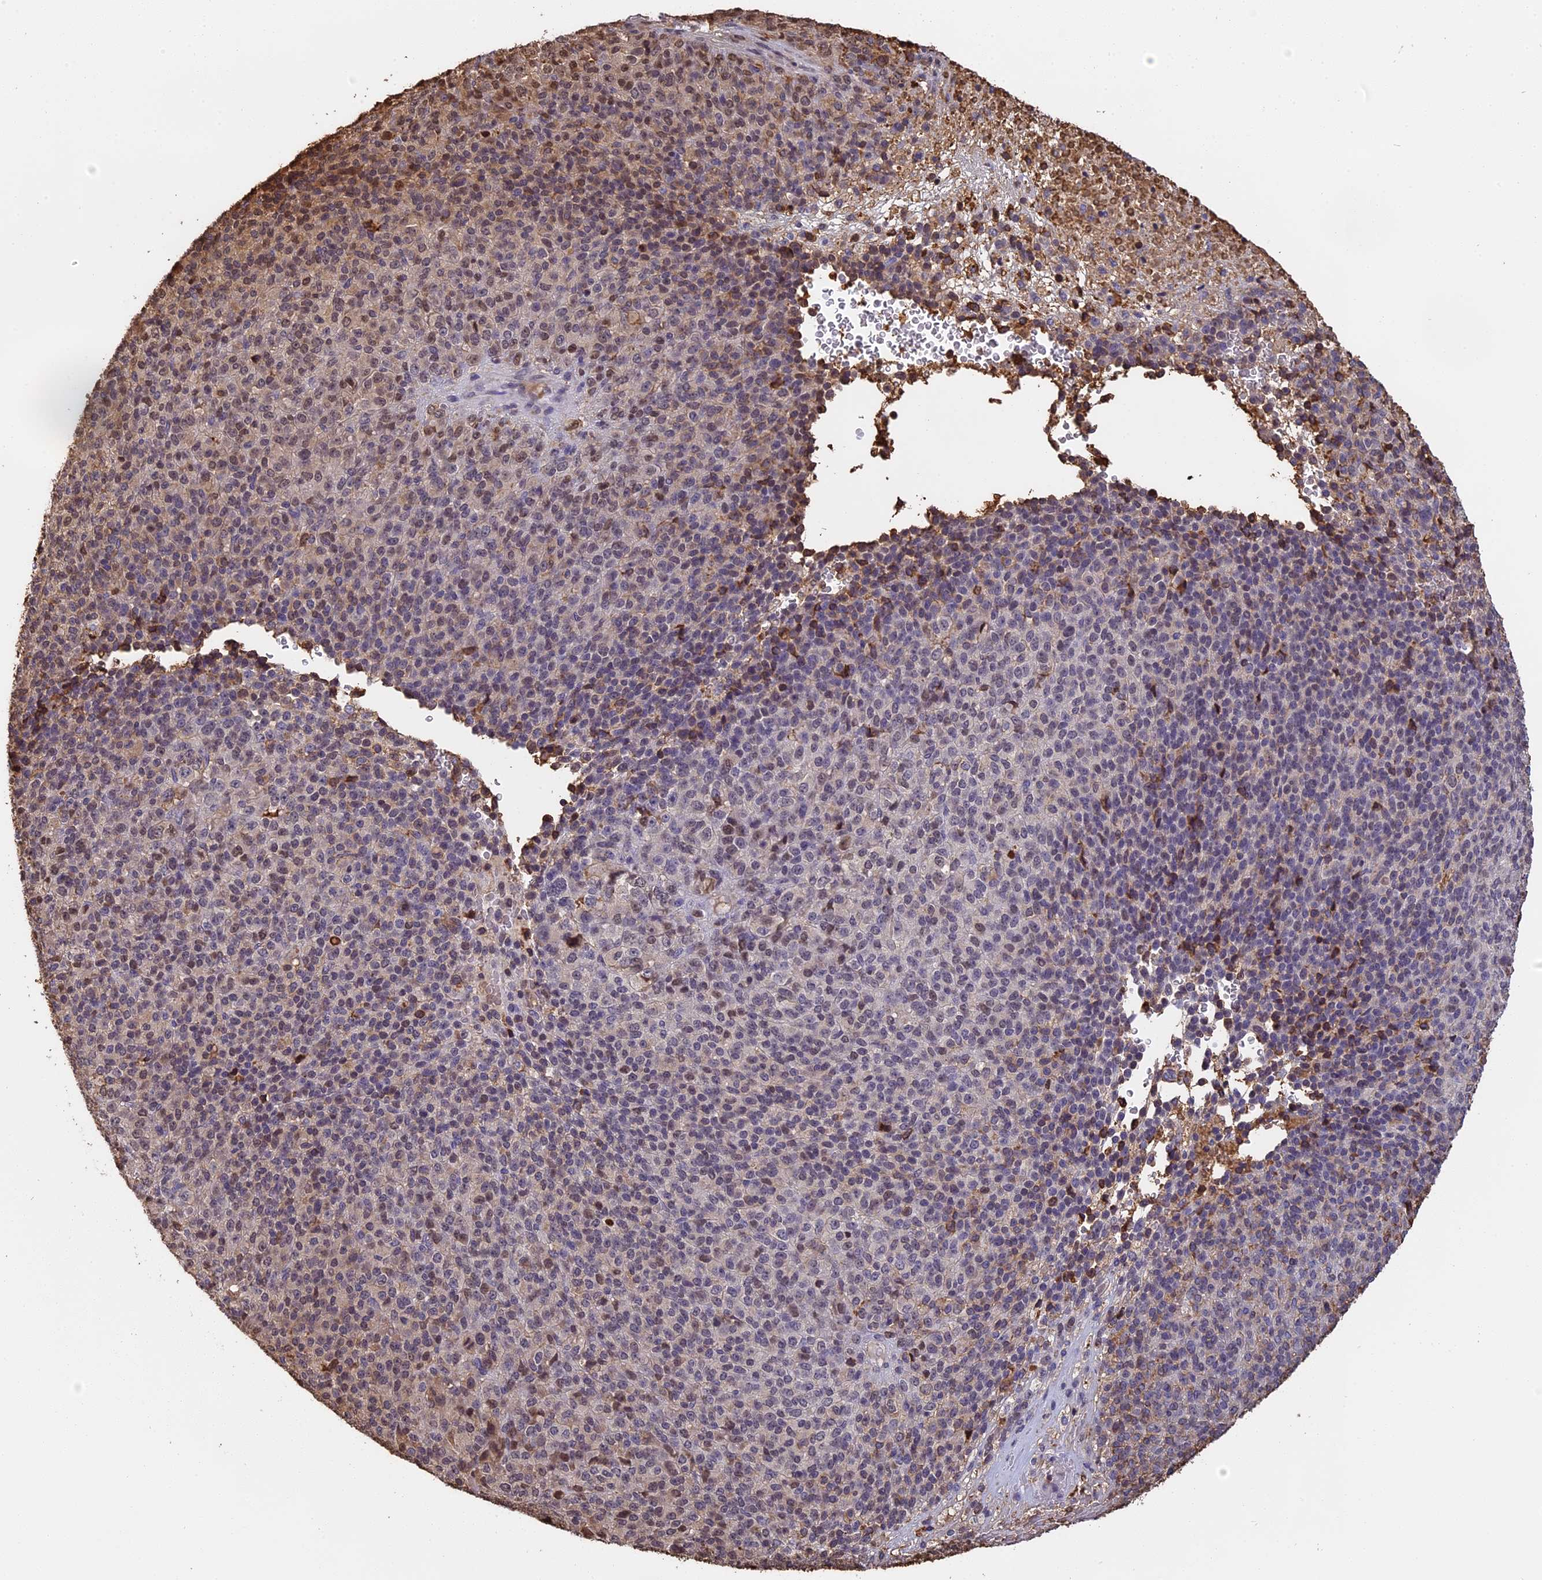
{"staining": {"intensity": "moderate", "quantity": "<25%", "location": "nuclear"}, "tissue": "melanoma", "cell_type": "Tumor cells", "image_type": "cancer", "snomed": [{"axis": "morphology", "description": "Malignant melanoma, Metastatic site"}, {"axis": "topography", "description": "Brain"}], "caption": "Melanoma was stained to show a protein in brown. There is low levels of moderate nuclear positivity in approximately <25% of tumor cells. (brown staining indicates protein expression, while blue staining denotes nuclei).", "gene": "TMEM255B", "patient": {"sex": "female", "age": 56}}